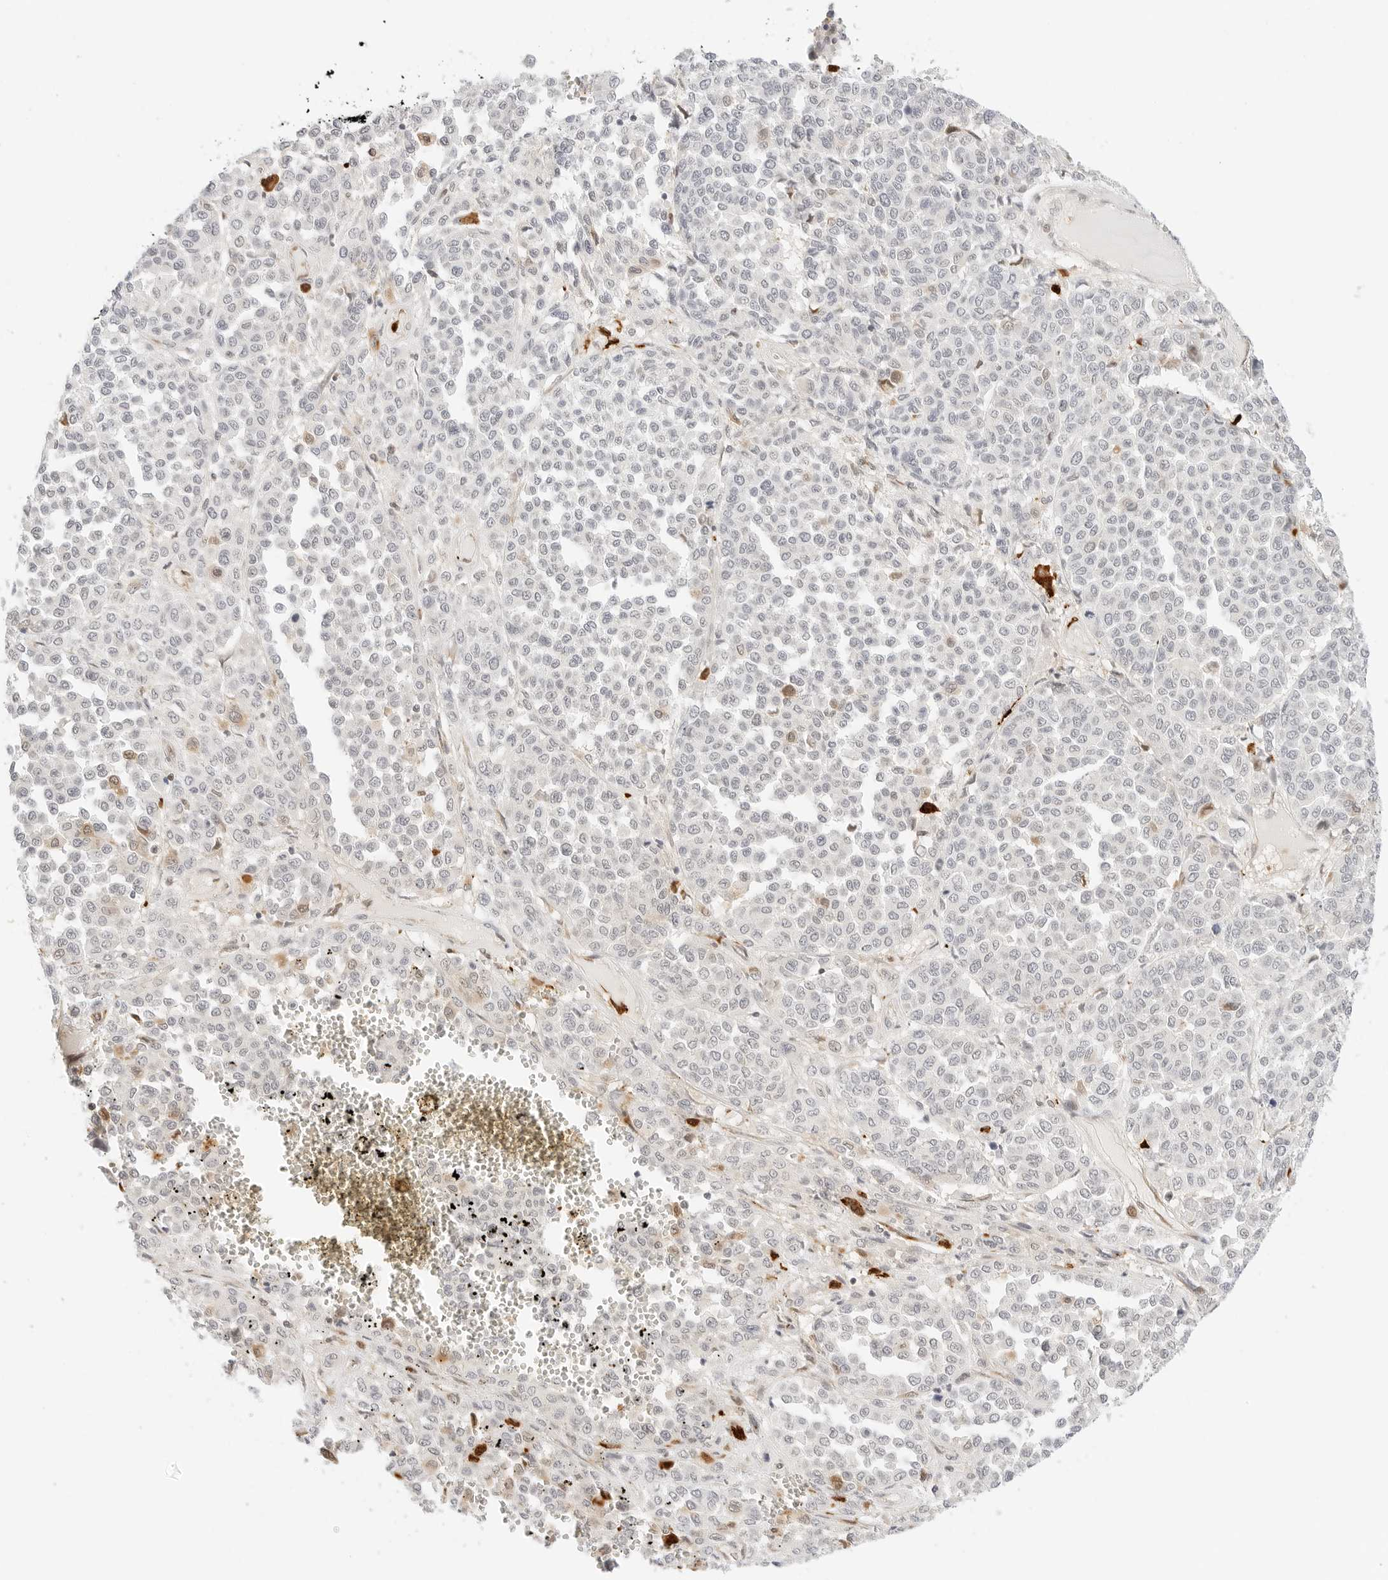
{"staining": {"intensity": "negative", "quantity": "none", "location": "none"}, "tissue": "melanoma", "cell_type": "Tumor cells", "image_type": "cancer", "snomed": [{"axis": "morphology", "description": "Malignant melanoma, Metastatic site"}, {"axis": "topography", "description": "Pancreas"}], "caption": "A histopathology image of malignant melanoma (metastatic site) stained for a protein demonstrates no brown staining in tumor cells. (Stains: DAB (3,3'-diaminobenzidine) immunohistochemistry with hematoxylin counter stain, Microscopy: brightfield microscopy at high magnification).", "gene": "TEKT2", "patient": {"sex": "female", "age": 30}}